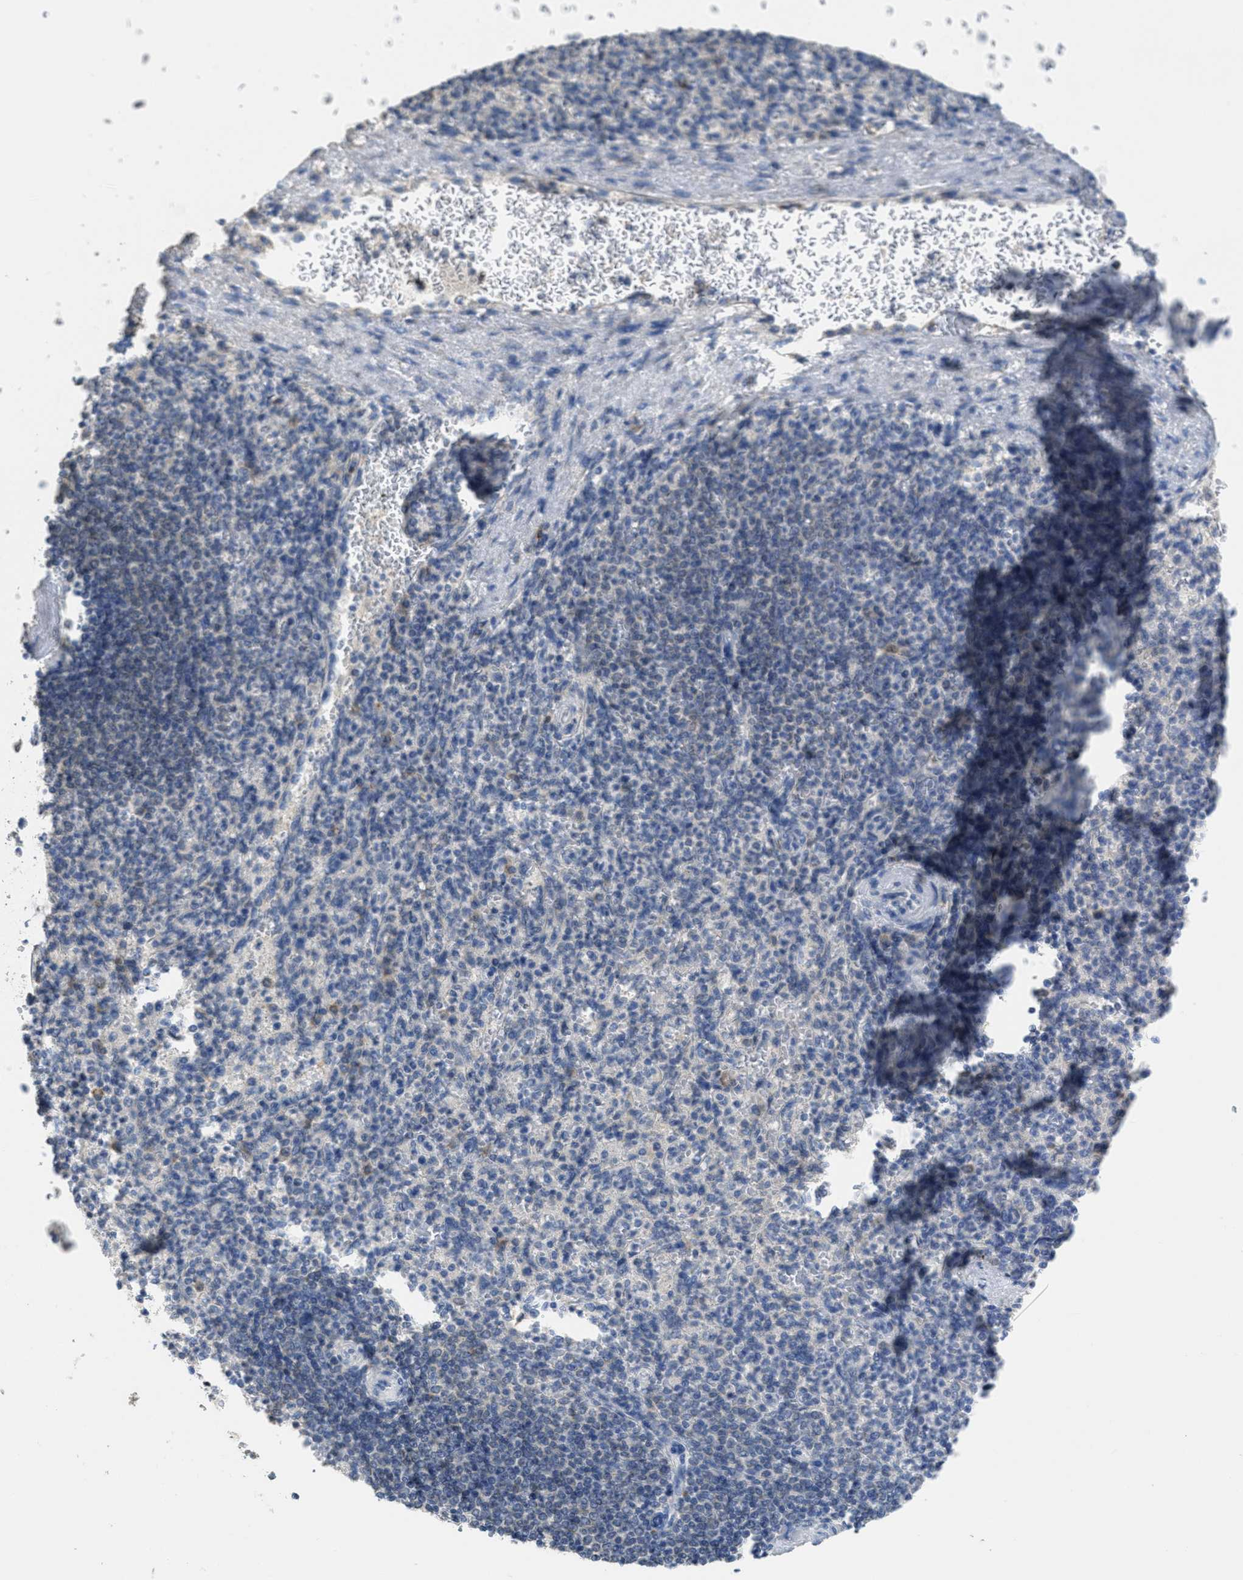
{"staining": {"intensity": "negative", "quantity": "none", "location": "none"}, "tissue": "spleen", "cell_type": "Cells in red pulp", "image_type": "normal", "snomed": [{"axis": "morphology", "description": "Normal tissue, NOS"}, {"axis": "topography", "description": "Spleen"}], "caption": "This is an immunohistochemistry micrograph of normal spleen. There is no positivity in cells in red pulp.", "gene": "SFXN2", "patient": {"sex": "female", "age": 74}}